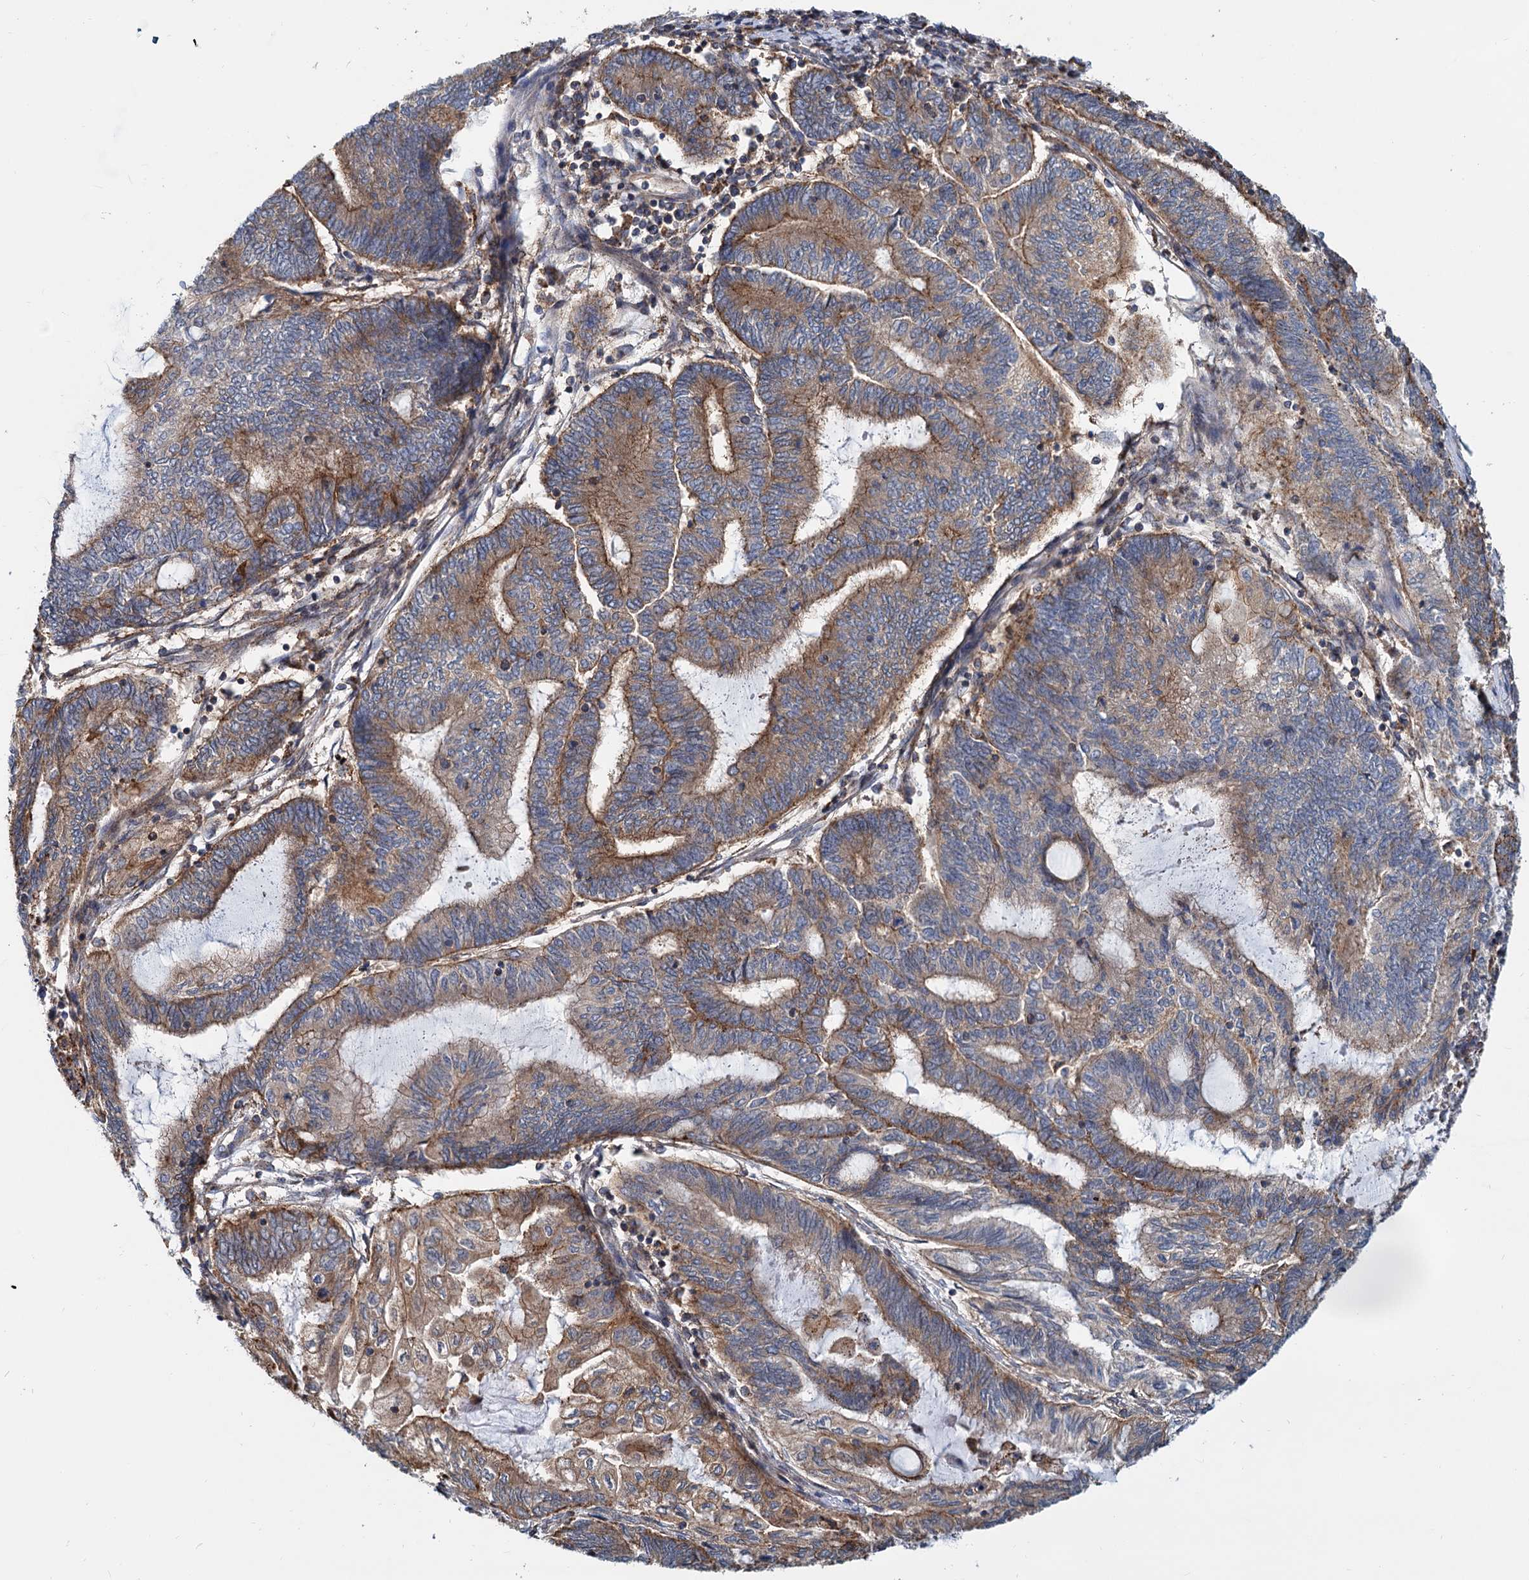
{"staining": {"intensity": "moderate", "quantity": ">75%", "location": "cytoplasmic/membranous"}, "tissue": "endometrial cancer", "cell_type": "Tumor cells", "image_type": "cancer", "snomed": [{"axis": "morphology", "description": "Adenocarcinoma, NOS"}, {"axis": "topography", "description": "Uterus"}, {"axis": "topography", "description": "Endometrium"}], "caption": "Tumor cells display moderate cytoplasmic/membranous positivity in approximately >75% of cells in endometrial cancer (adenocarcinoma).", "gene": "PSEN1", "patient": {"sex": "female", "age": 70}}